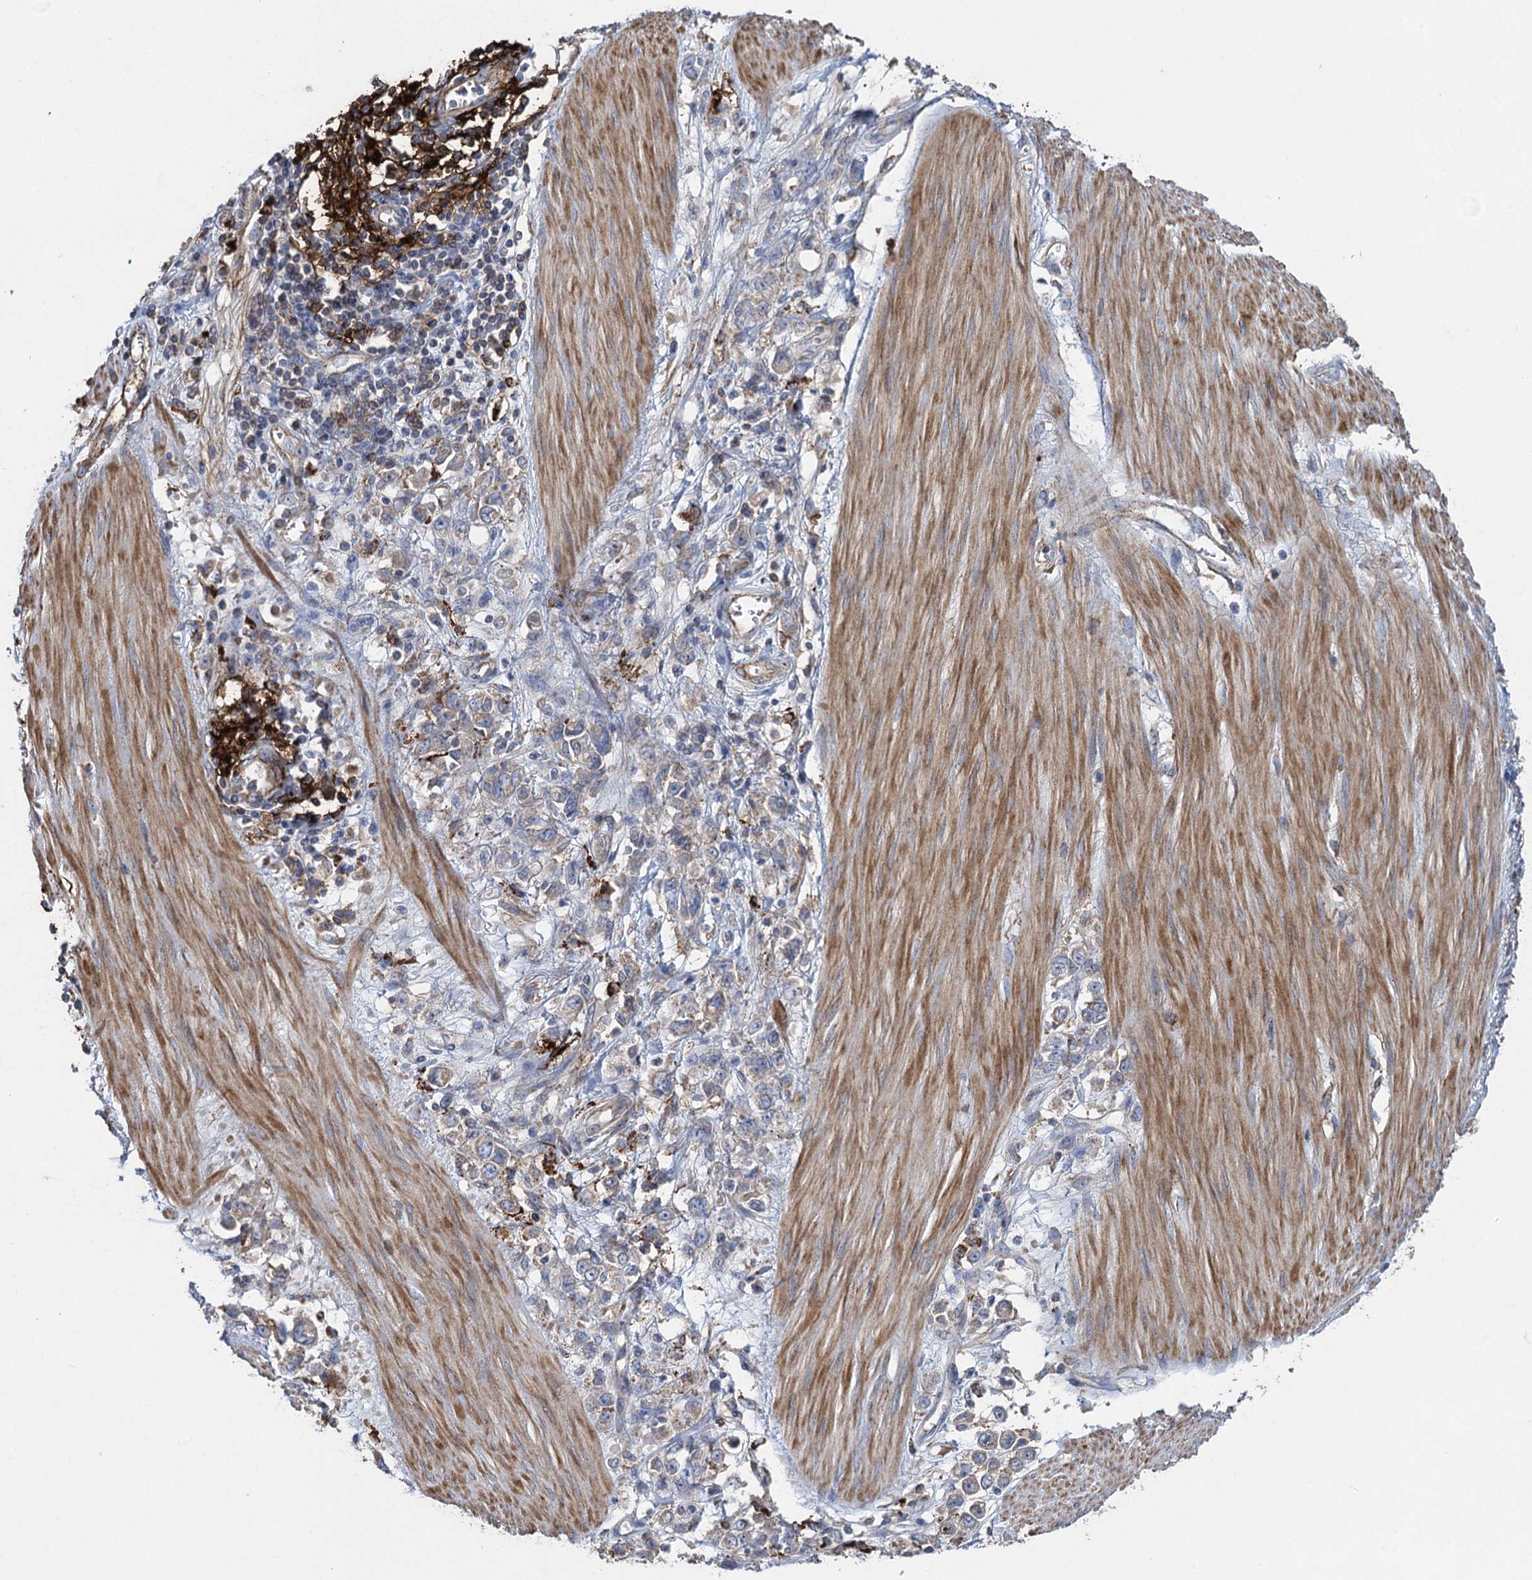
{"staining": {"intensity": "weak", "quantity": "<25%", "location": "cytoplasmic/membranous"}, "tissue": "stomach cancer", "cell_type": "Tumor cells", "image_type": "cancer", "snomed": [{"axis": "morphology", "description": "Adenocarcinoma, NOS"}, {"axis": "topography", "description": "Stomach"}], "caption": "Immunohistochemistry micrograph of human stomach adenocarcinoma stained for a protein (brown), which reveals no expression in tumor cells.", "gene": "TXNDC11", "patient": {"sex": "female", "age": 76}}